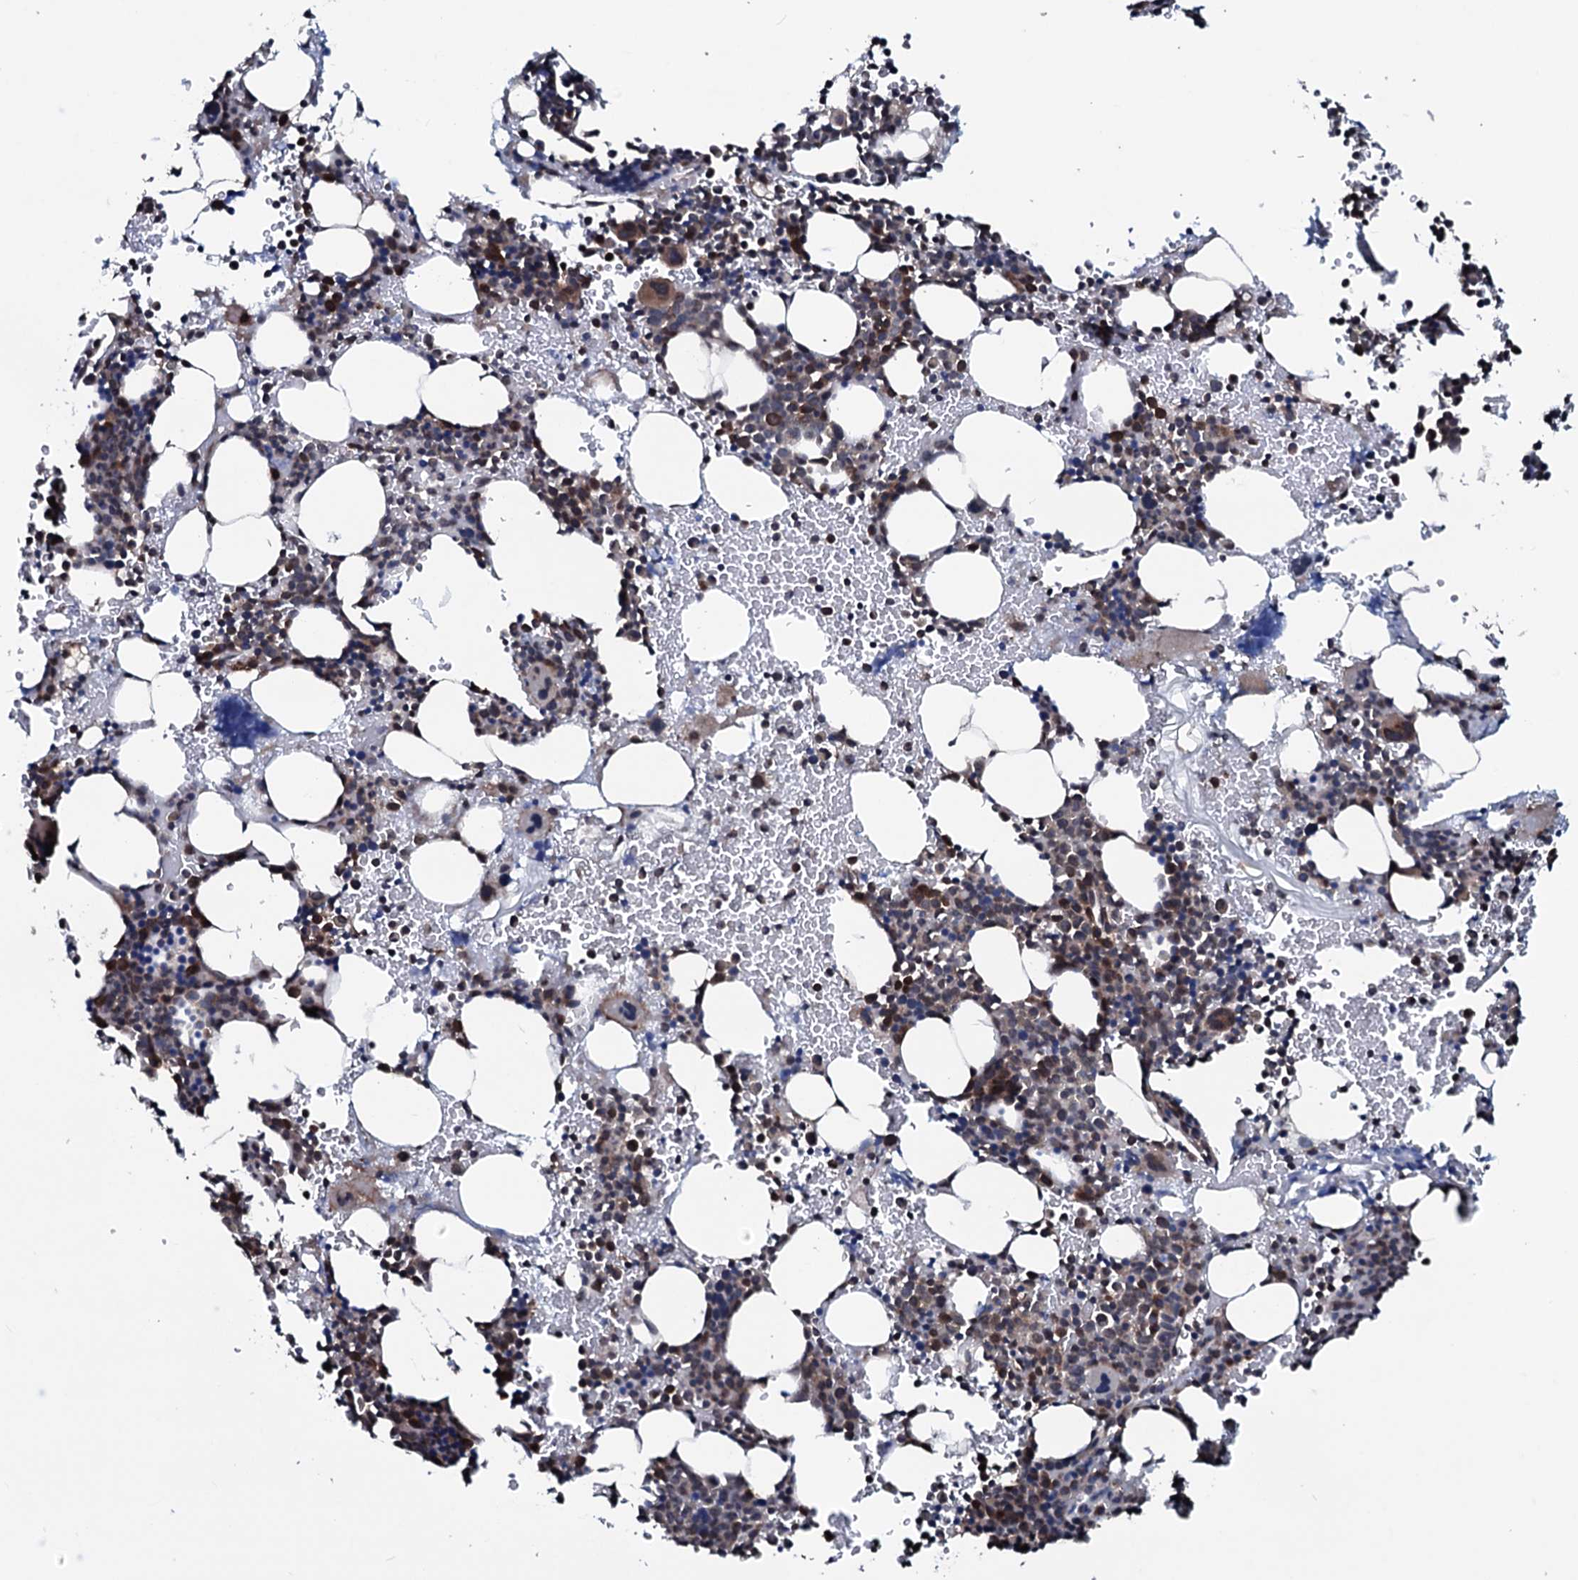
{"staining": {"intensity": "moderate", "quantity": "25%-75%", "location": "cytoplasmic/membranous"}, "tissue": "bone marrow", "cell_type": "Hematopoietic cells", "image_type": "normal", "snomed": [{"axis": "morphology", "description": "Normal tissue, NOS"}, {"axis": "topography", "description": "Bone marrow"}], "caption": "Bone marrow stained with DAB (3,3'-diaminobenzidine) IHC exhibits medium levels of moderate cytoplasmic/membranous positivity in about 25%-75% of hematopoietic cells. The protein of interest is stained brown, and the nuclei are stained in blue (DAB IHC with brightfield microscopy, high magnification).", "gene": "OGFOD2", "patient": {"sex": "male", "age": 41}}